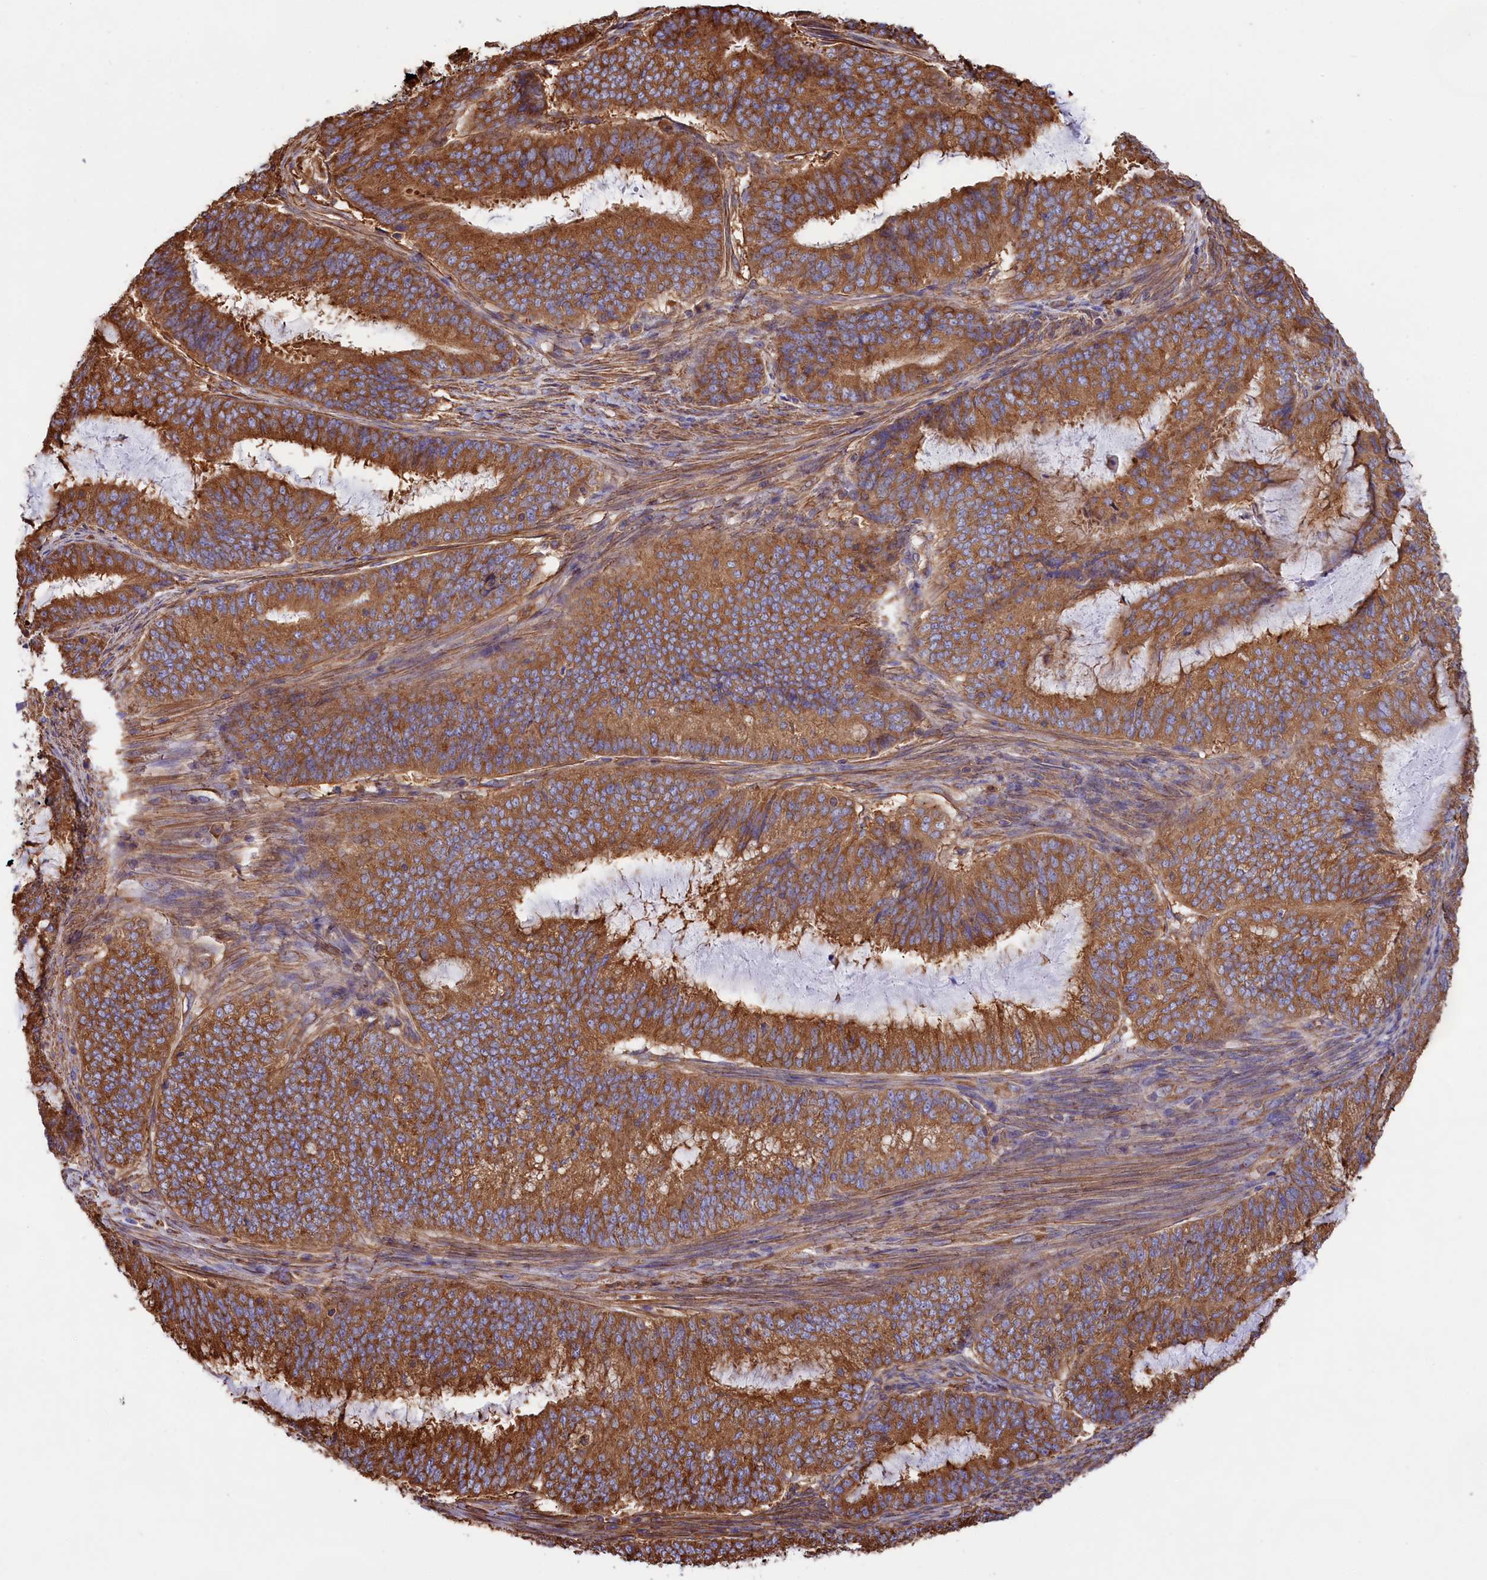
{"staining": {"intensity": "strong", "quantity": ">75%", "location": "cytoplasmic/membranous"}, "tissue": "endometrial cancer", "cell_type": "Tumor cells", "image_type": "cancer", "snomed": [{"axis": "morphology", "description": "Adenocarcinoma, NOS"}, {"axis": "topography", "description": "Endometrium"}], "caption": "Endometrial adenocarcinoma stained with DAB (3,3'-diaminobenzidine) immunohistochemistry demonstrates high levels of strong cytoplasmic/membranous positivity in approximately >75% of tumor cells.", "gene": "GYS1", "patient": {"sex": "female", "age": 51}}